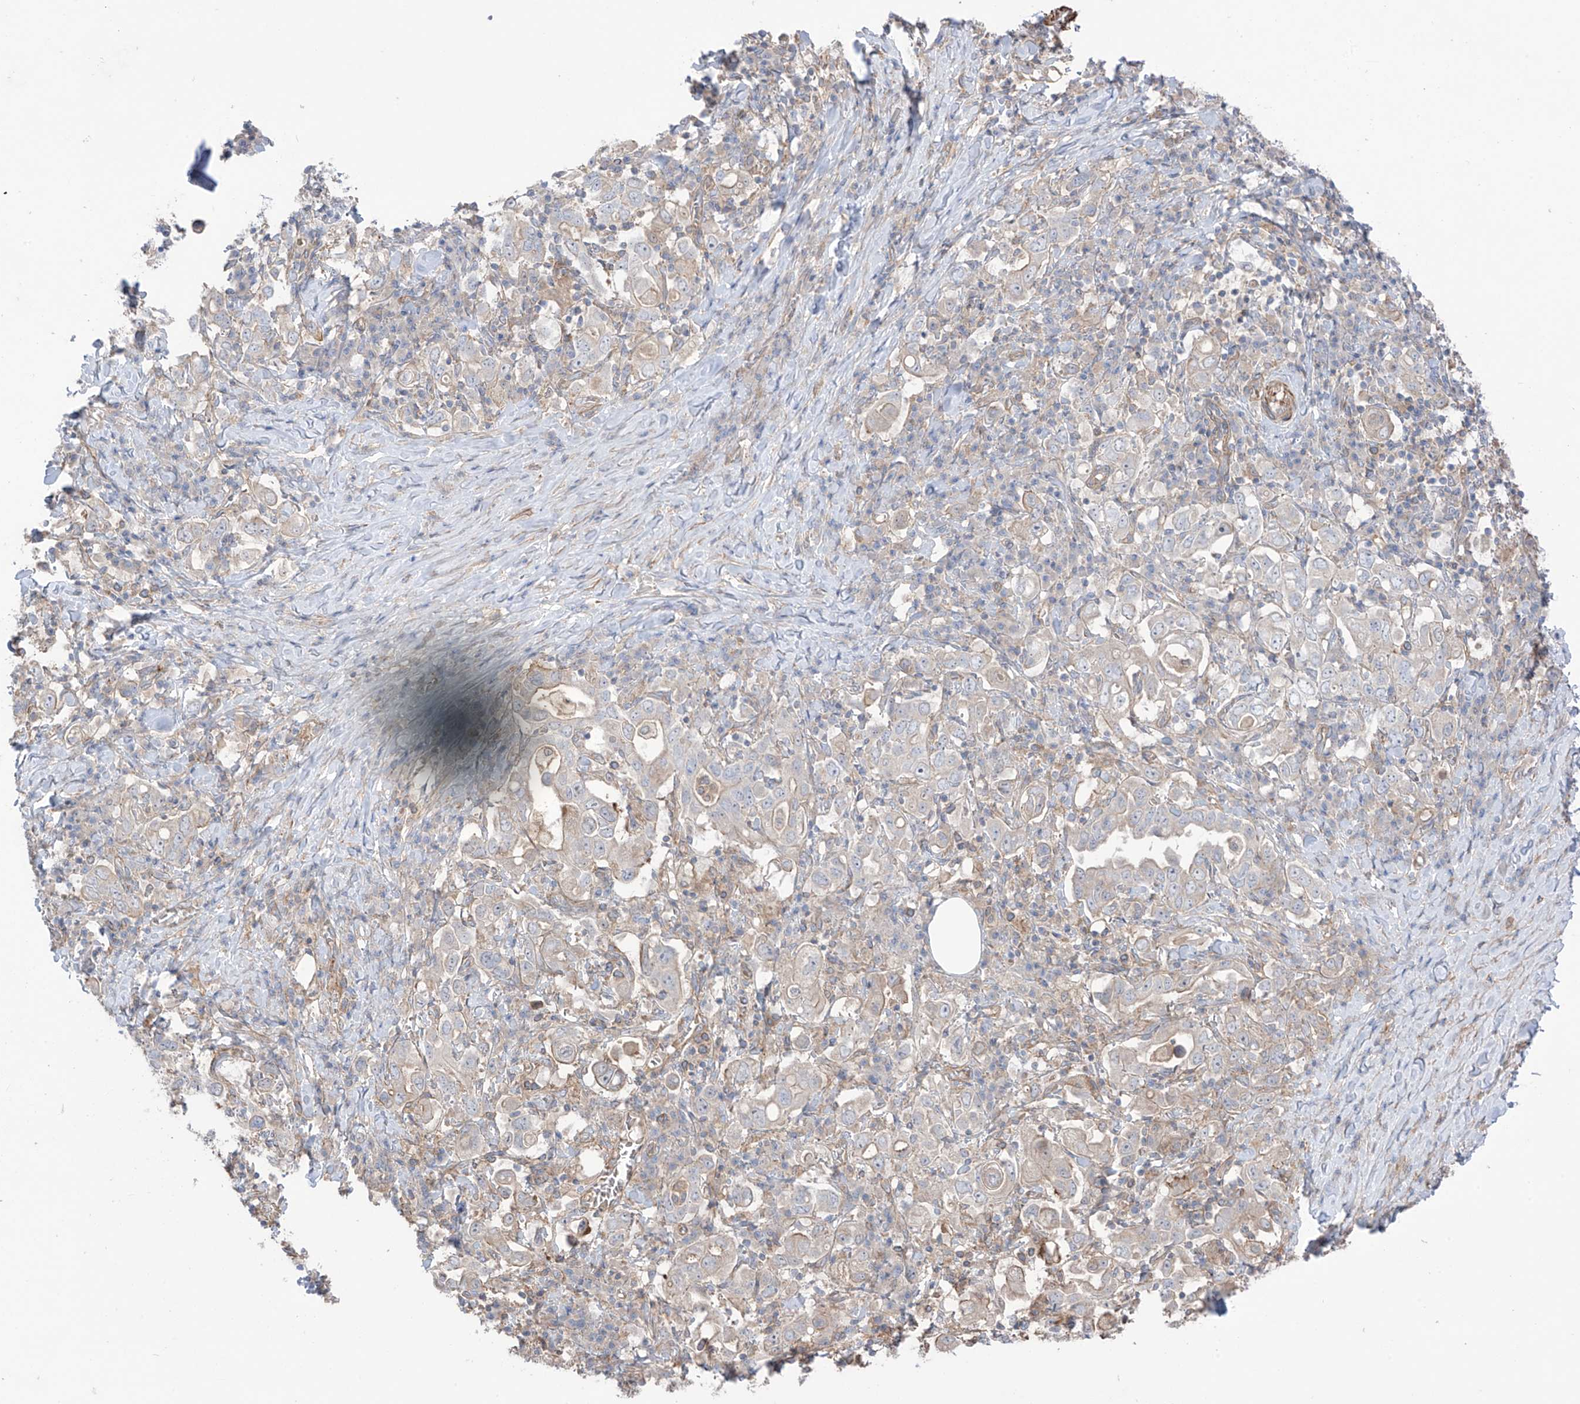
{"staining": {"intensity": "weak", "quantity": "<25%", "location": "cytoplasmic/membranous"}, "tissue": "stomach cancer", "cell_type": "Tumor cells", "image_type": "cancer", "snomed": [{"axis": "morphology", "description": "Adenocarcinoma, NOS"}, {"axis": "topography", "description": "Stomach, upper"}], "caption": "IHC photomicrograph of stomach adenocarcinoma stained for a protein (brown), which shows no positivity in tumor cells.", "gene": "TRMU", "patient": {"sex": "male", "age": 62}}